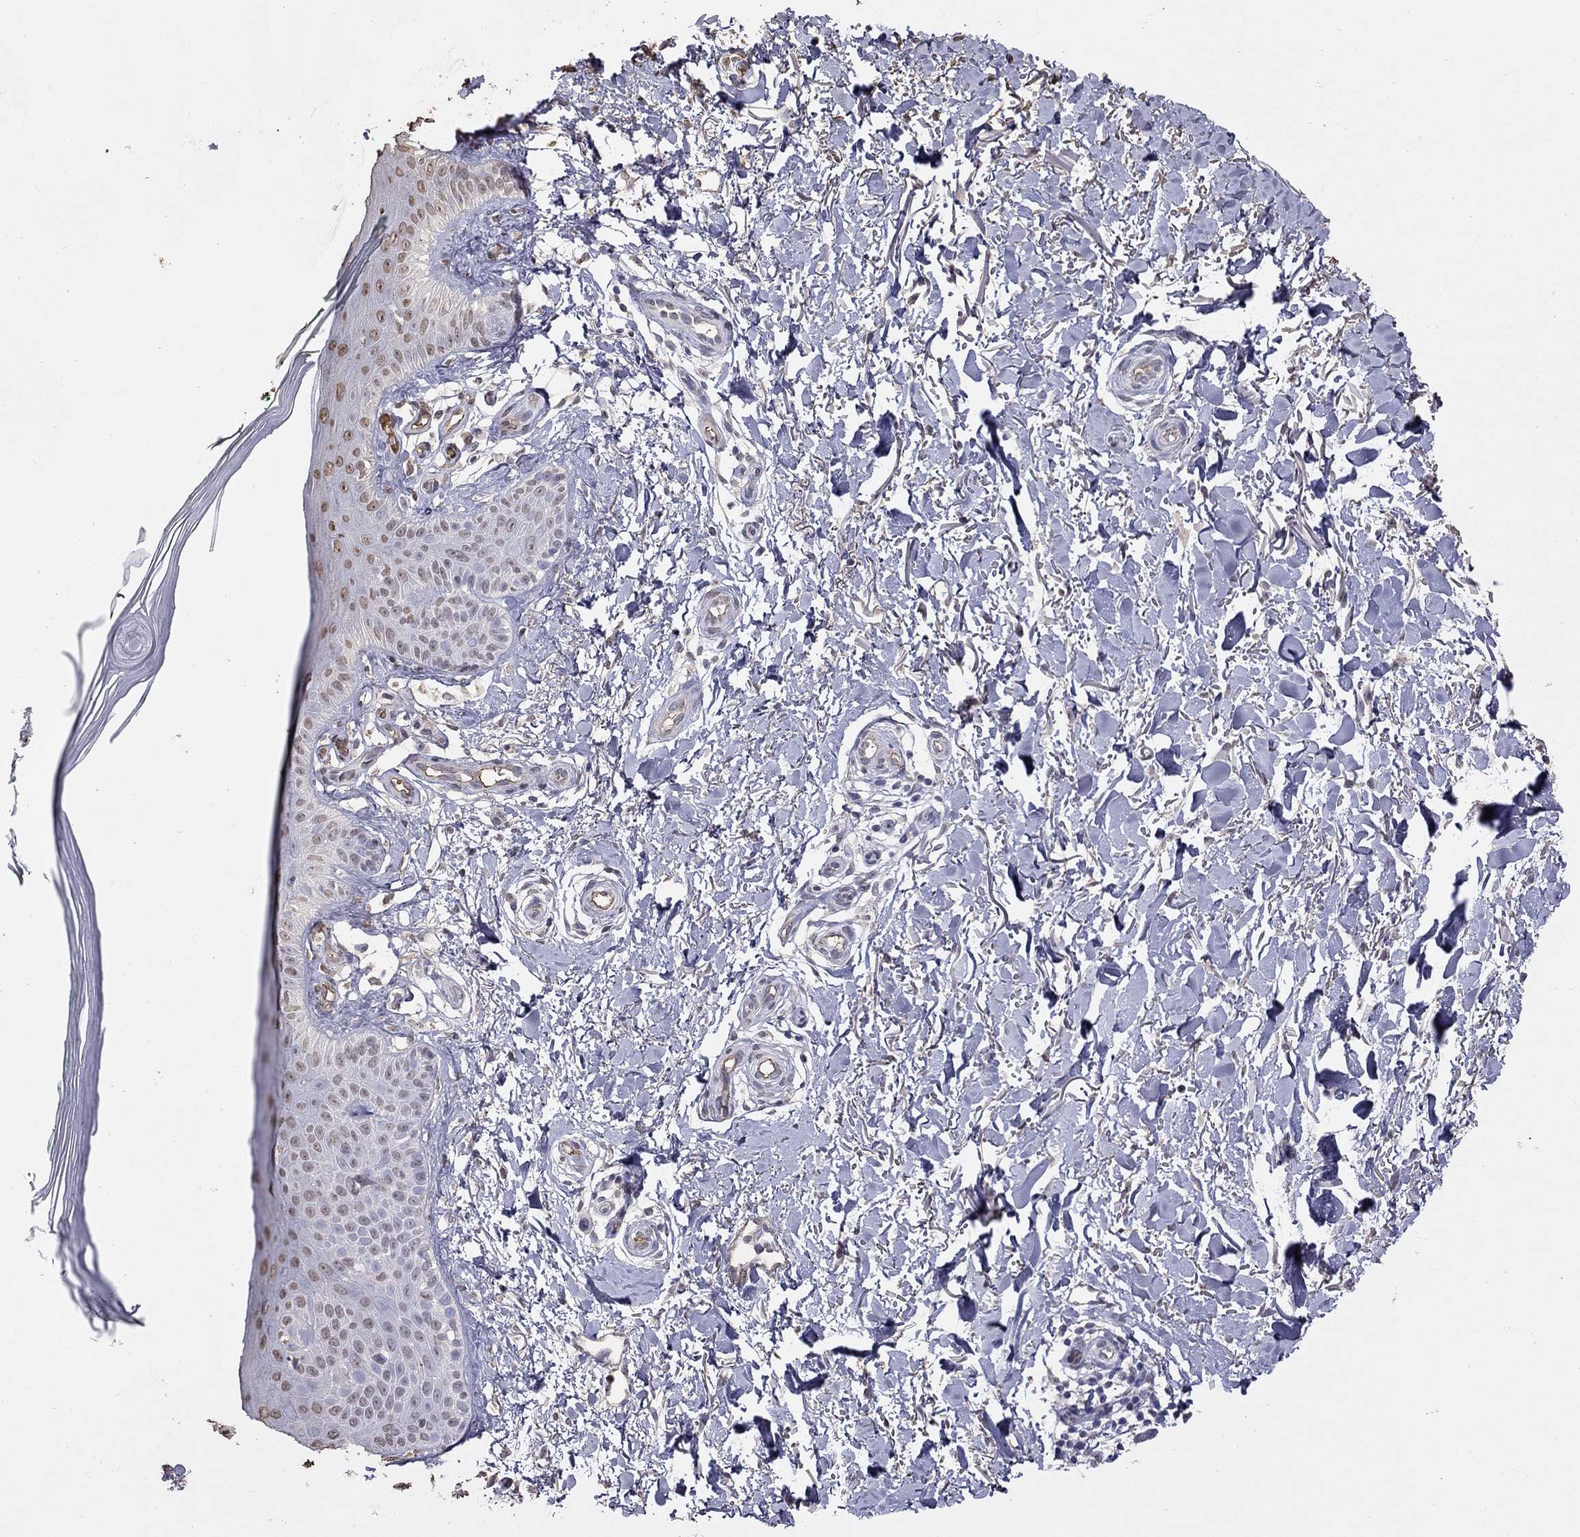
{"staining": {"intensity": "negative", "quantity": "none", "location": "none"}, "tissue": "skin", "cell_type": "Fibroblasts", "image_type": "normal", "snomed": [{"axis": "morphology", "description": "Normal tissue, NOS"}, {"axis": "morphology", "description": "Inflammation, NOS"}, {"axis": "morphology", "description": "Fibrosis, NOS"}, {"axis": "topography", "description": "Skin"}], "caption": "Immunohistochemical staining of unremarkable skin displays no significant expression in fibroblasts. (Stains: DAB IHC with hematoxylin counter stain, Microscopy: brightfield microscopy at high magnification).", "gene": "SUN3", "patient": {"sex": "male", "age": 71}}